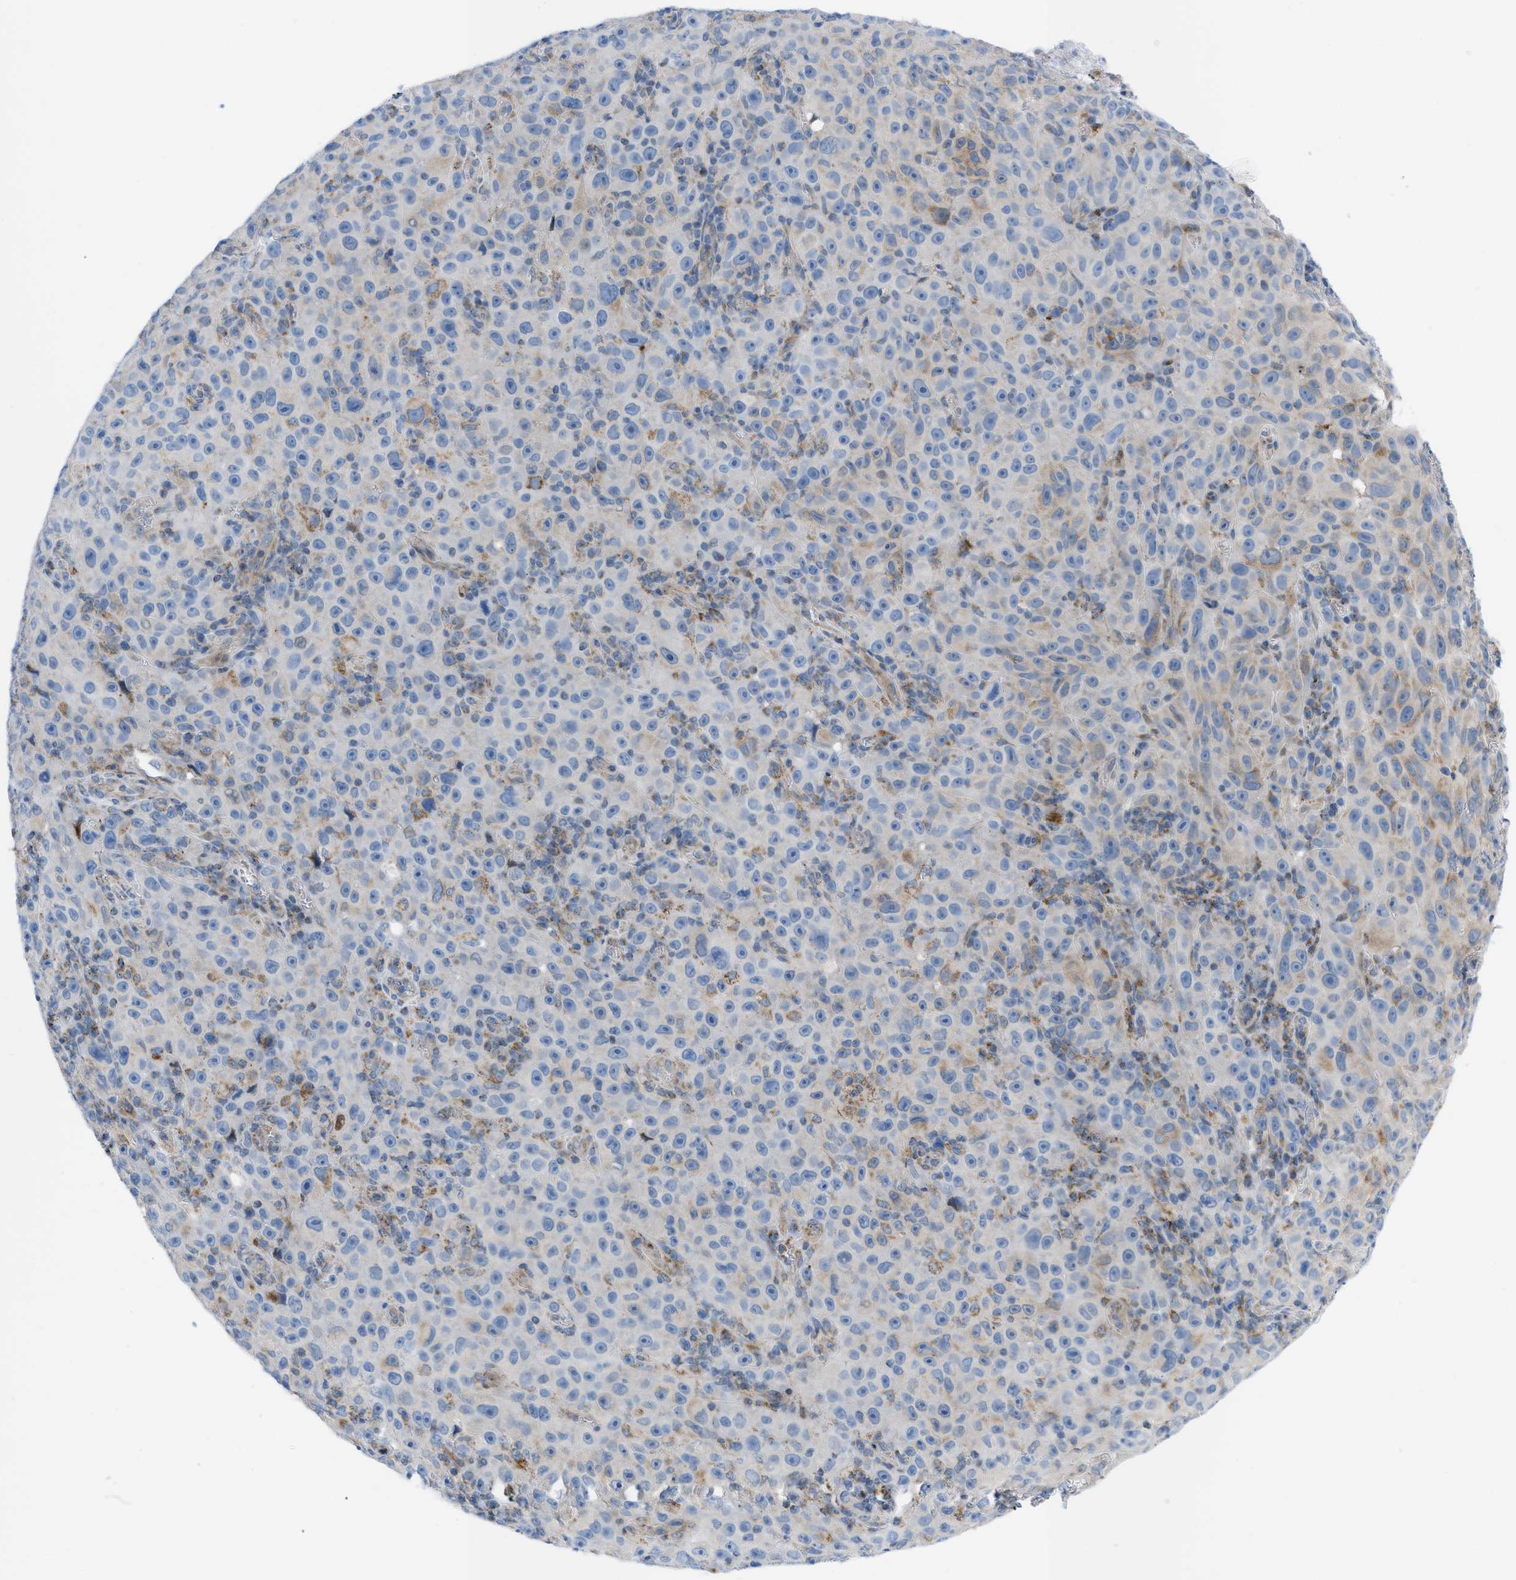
{"staining": {"intensity": "weak", "quantity": "25%-75%", "location": "cytoplasmic/membranous"}, "tissue": "melanoma", "cell_type": "Tumor cells", "image_type": "cancer", "snomed": [{"axis": "morphology", "description": "Malignant melanoma, NOS"}, {"axis": "topography", "description": "Skin"}], "caption": "Immunohistochemical staining of malignant melanoma reveals low levels of weak cytoplasmic/membranous expression in about 25%-75% of tumor cells. (Stains: DAB (3,3'-diaminobenzidine) in brown, nuclei in blue, Microscopy: brightfield microscopy at high magnification).", "gene": "RBBP9", "patient": {"sex": "female", "age": 82}}